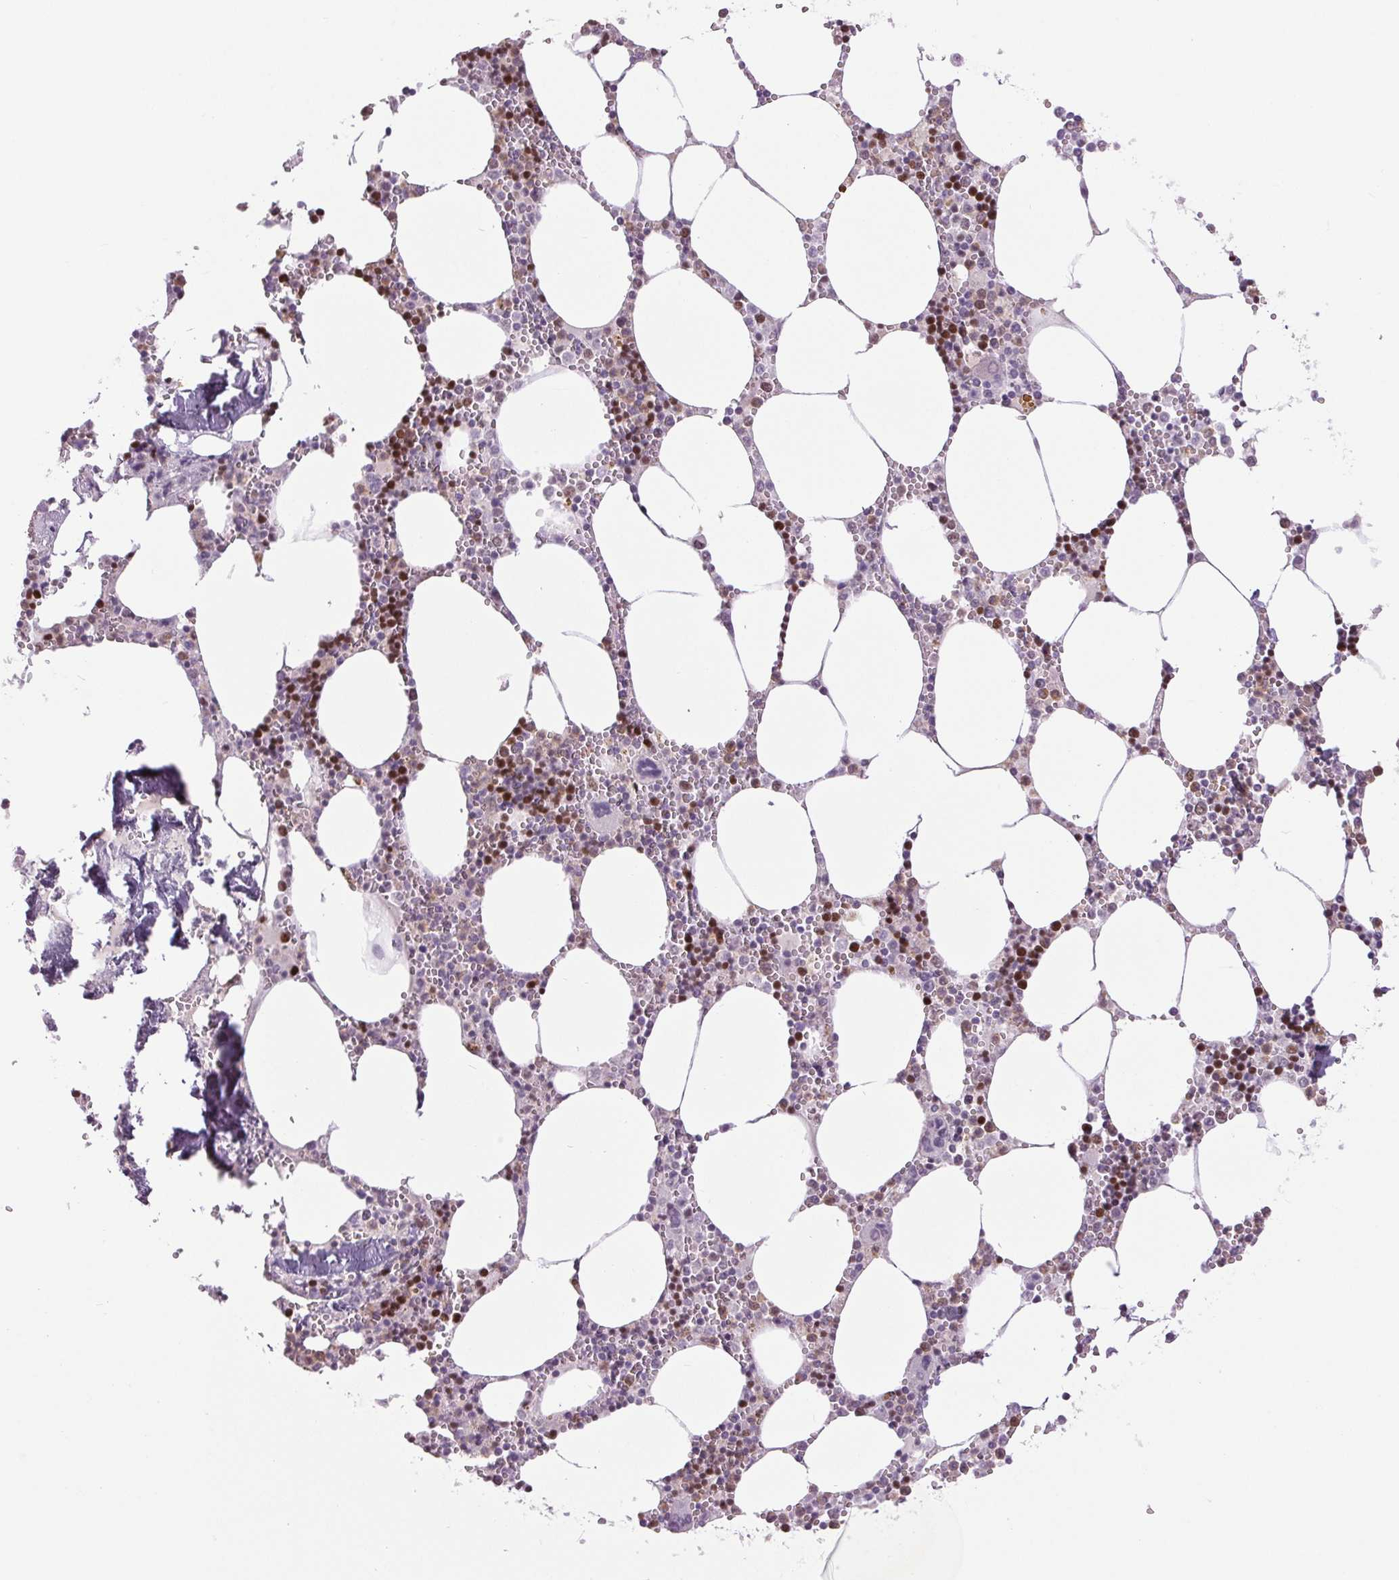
{"staining": {"intensity": "moderate", "quantity": "25%-75%", "location": "nuclear"}, "tissue": "bone marrow", "cell_type": "Hematopoietic cells", "image_type": "normal", "snomed": [{"axis": "morphology", "description": "Normal tissue, NOS"}, {"axis": "topography", "description": "Bone marrow"}], "caption": "Hematopoietic cells display medium levels of moderate nuclear expression in approximately 25%-75% of cells in unremarkable human bone marrow. (Brightfield microscopy of DAB IHC at high magnification).", "gene": "SMIM6", "patient": {"sex": "male", "age": 54}}